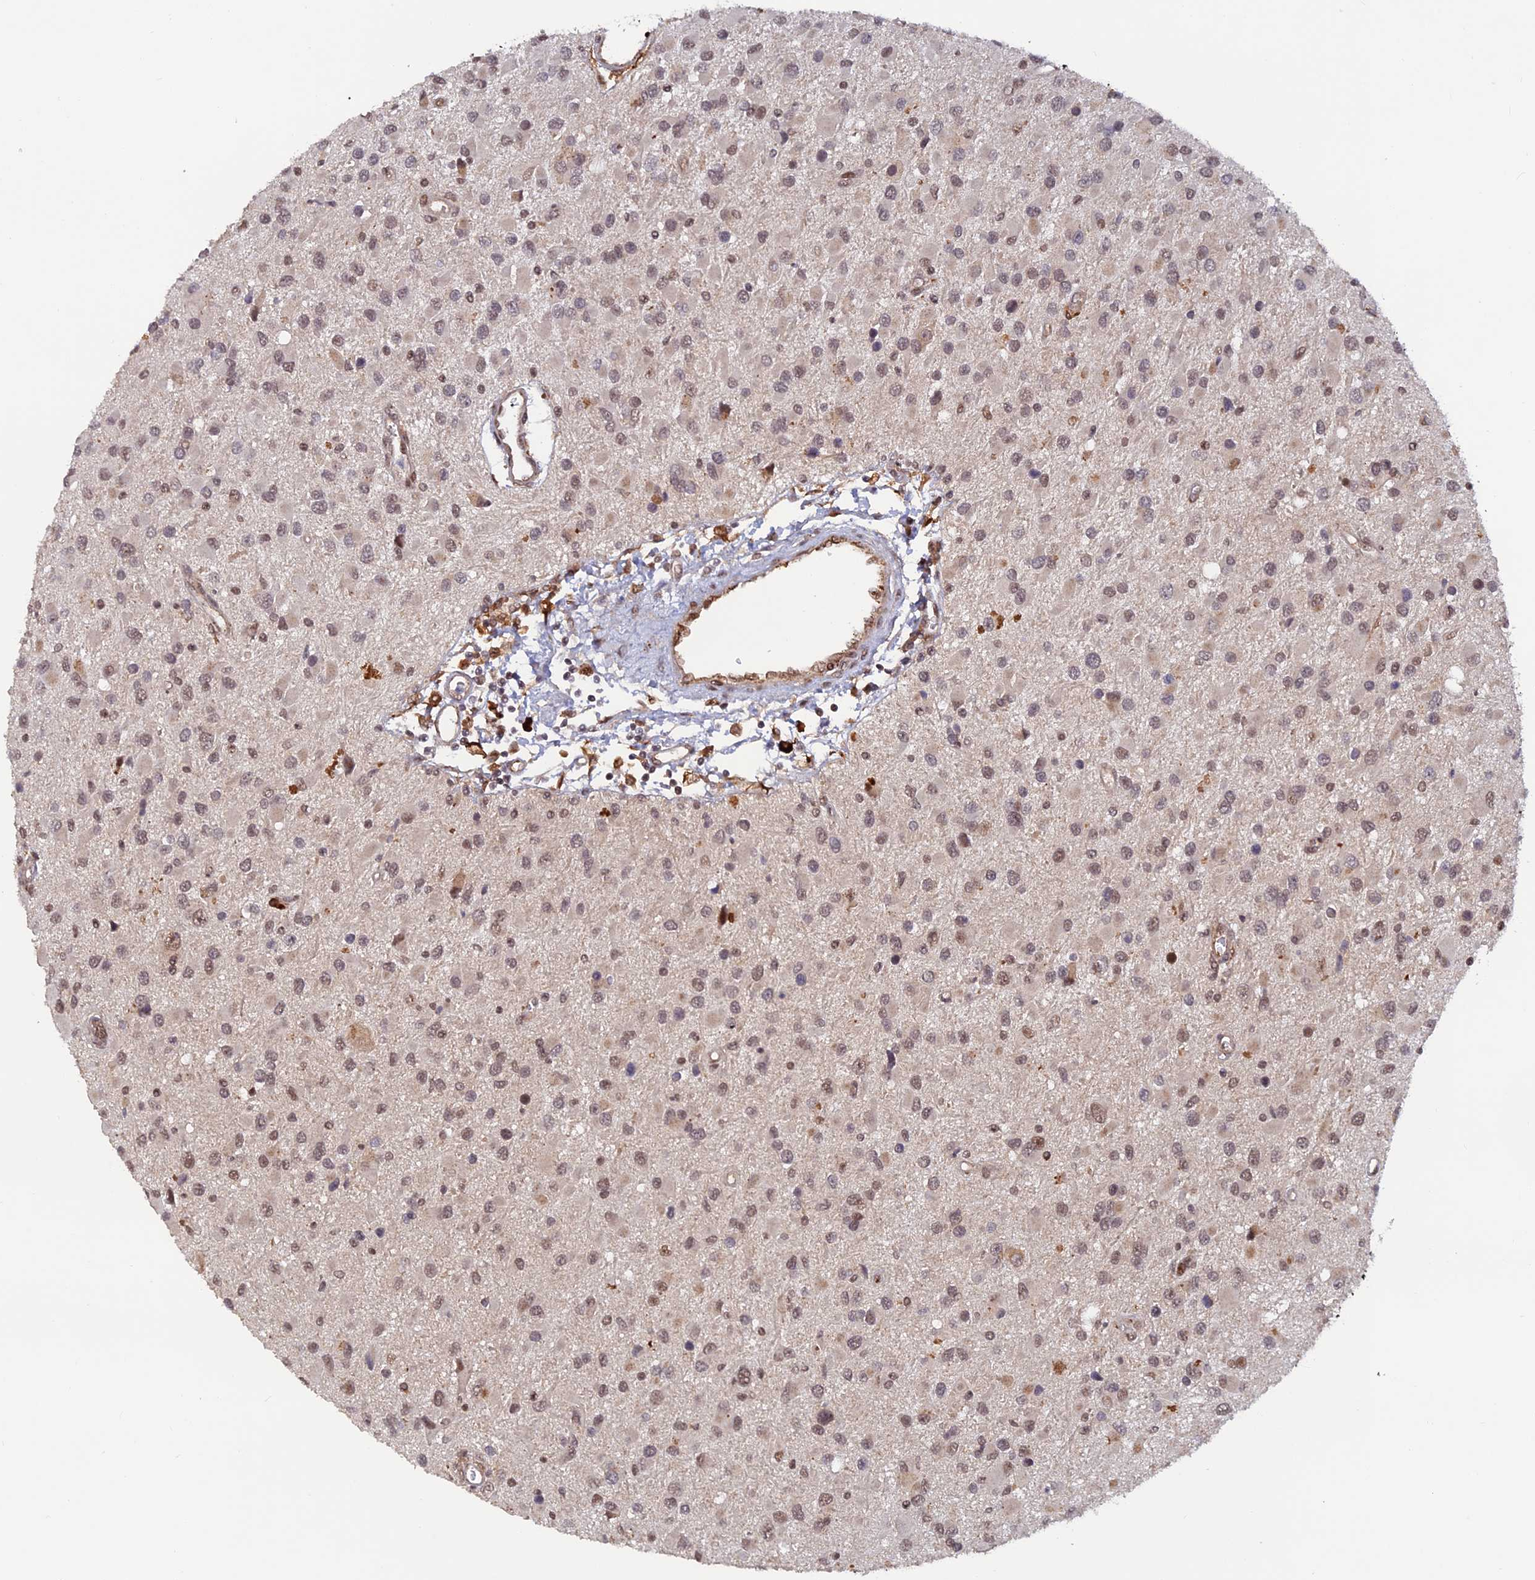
{"staining": {"intensity": "weak", "quantity": "<25%", "location": "nuclear"}, "tissue": "glioma", "cell_type": "Tumor cells", "image_type": "cancer", "snomed": [{"axis": "morphology", "description": "Glioma, malignant, High grade"}, {"axis": "topography", "description": "Brain"}], "caption": "DAB immunohistochemical staining of human glioma reveals no significant expression in tumor cells. (DAB (3,3'-diaminobenzidine) IHC visualized using brightfield microscopy, high magnification).", "gene": "ZNF565", "patient": {"sex": "male", "age": 53}}